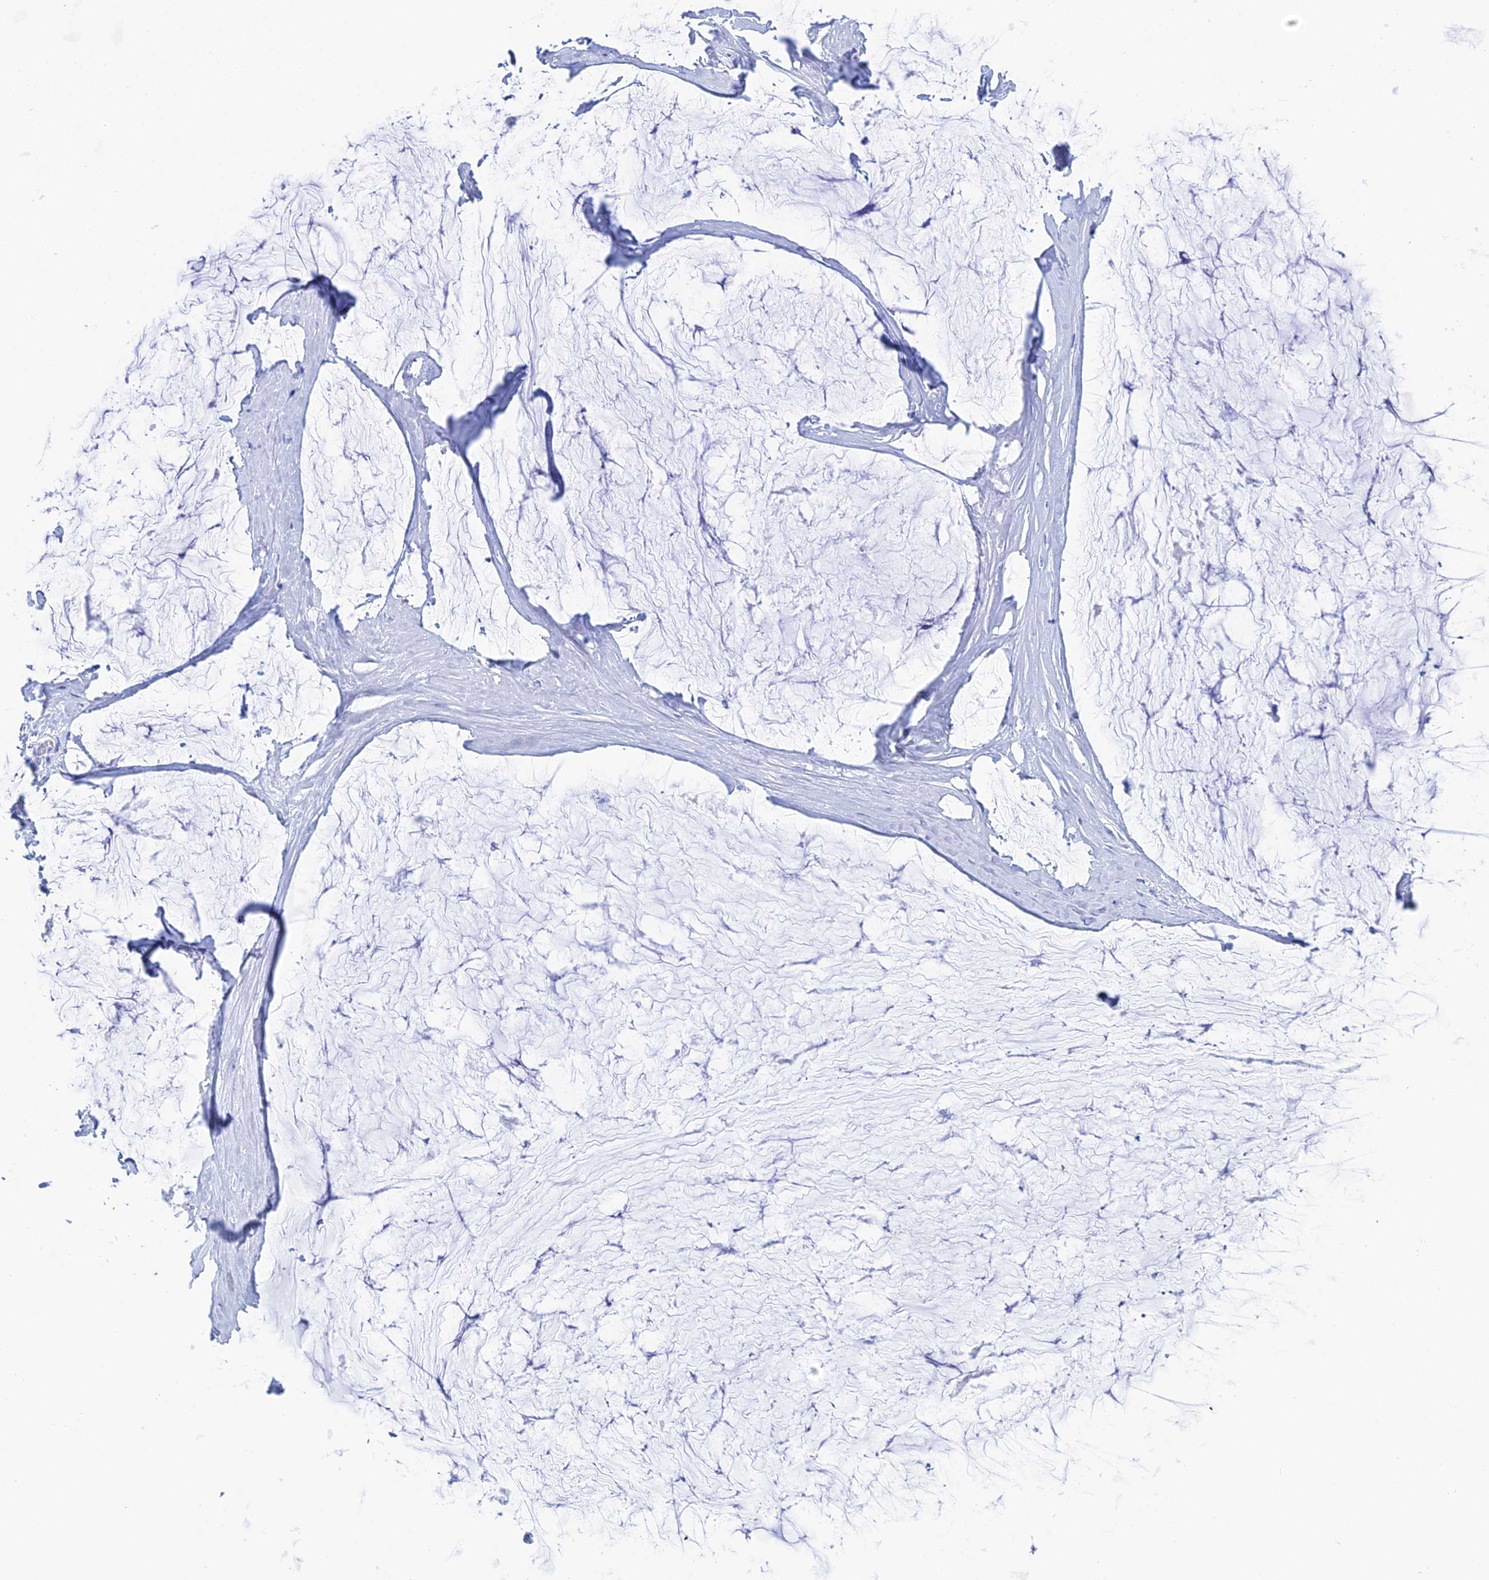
{"staining": {"intensity": "negative", "quantity": "none", "location": "none"}, "tissue": "ovarian cancer", "cell_type": "Tumor cells", "image_type": "cancer", "snomed": [{"axis": "morphology", "description": "Cystadenocarcinoma, mucinous, NOS"}, {"axis": "topography", "description": "Ovary"}], "caption": "The micrograph exhibits no significant staining in tumor cells of ovarian cancer (mucinous cystadenocarcinoma).", "gene": "TEX101", "patient": {"sex": "female", "age": 39}}